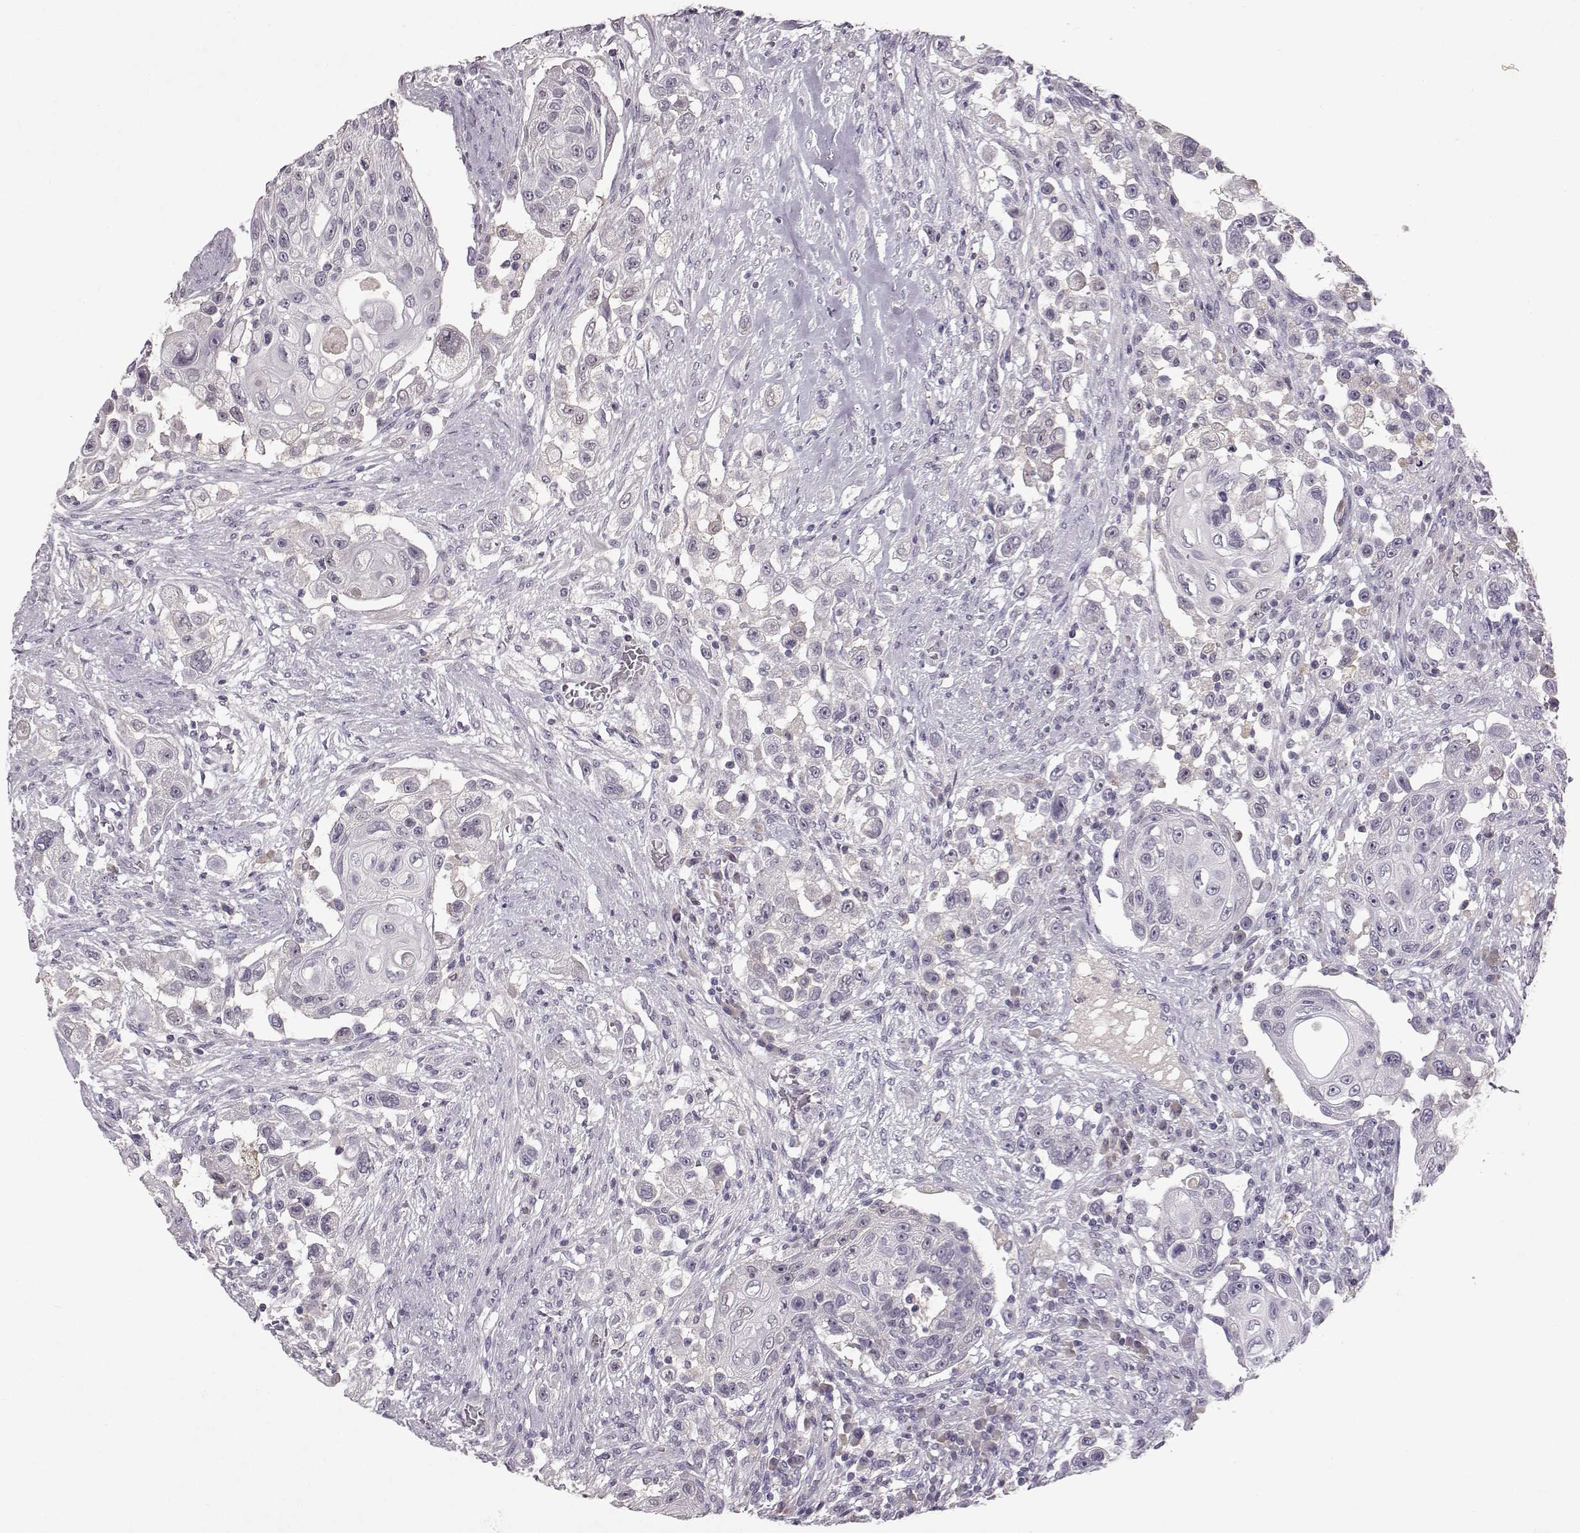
{"staining": {"intensity": "negative", "quantity": "none", "location": "none"}, "tissue": "urothelial cancer", "cell_type": "Tumor cells", "image_type": "cancer", "snomed": [{"axis": "morphology", "description": "Urothelial carcinoma, High grade"}, {"axis": "topography", "description": "Urinary bladder"}], "caption": "An IHC histopathology image of urothelial cancer is shown. There is no staining in tumor cells of urothelial cancer.", "gene": "SPAG17", "patient": {"sex": "female", "age": 56}}